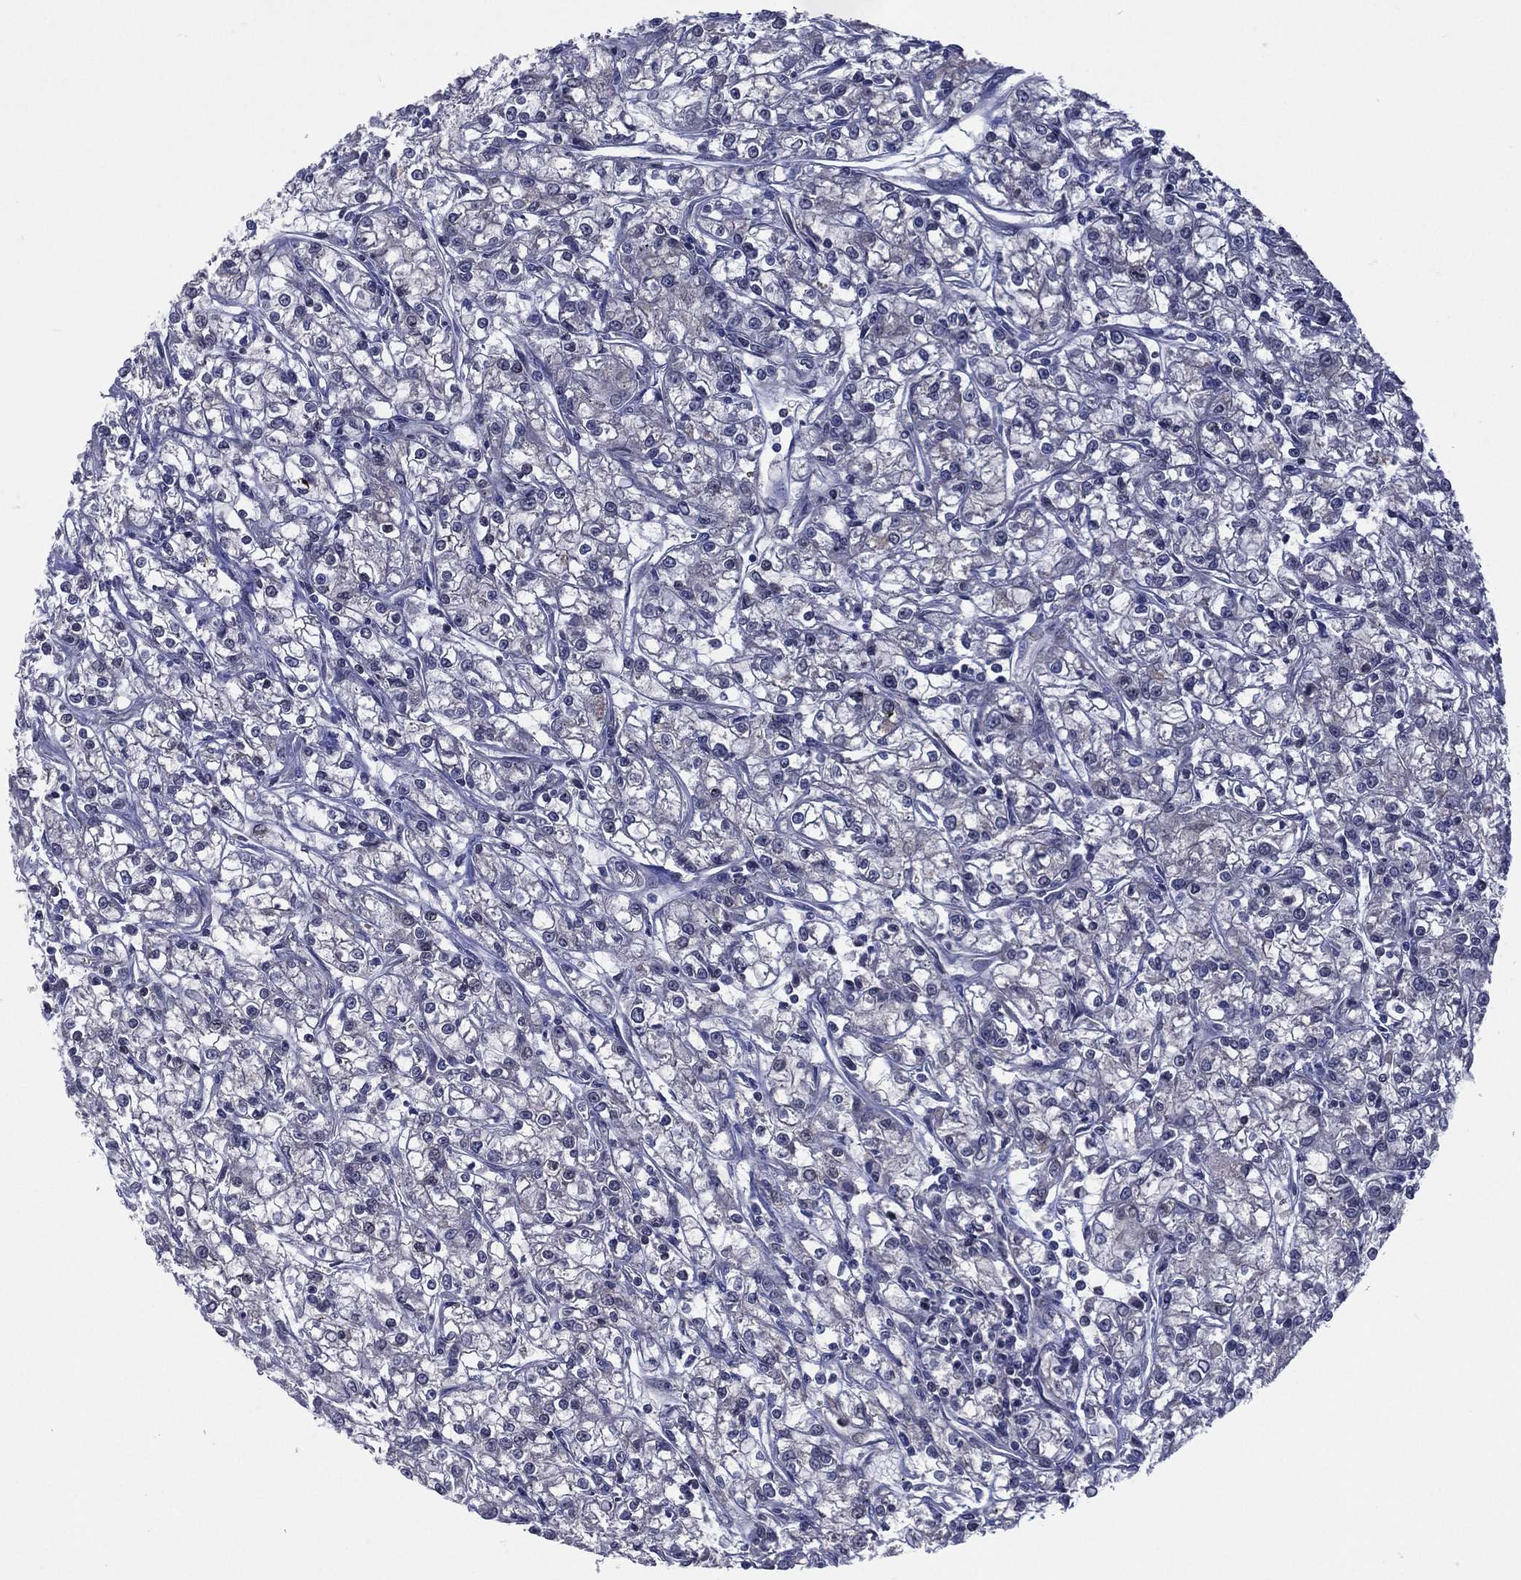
{"staining": {"intensity": "negative", "quantity": "none", "location": "none"}, "tissue": "renal cancer", "cell_type": "Tumor cells", "image_type": "cancer", "snomed": [{"axis": "morphology", "description": "Adenocarcinoma, NOS"}, {"axis": "topography", "description": "Kidney"}], "caption": "This is an IHC micrograph of human renal cancer (adenocarcinoma). There is no positivity in tumor cells.", "gene": "MTAP", "patient": {"sex": "female", "age": 59}}